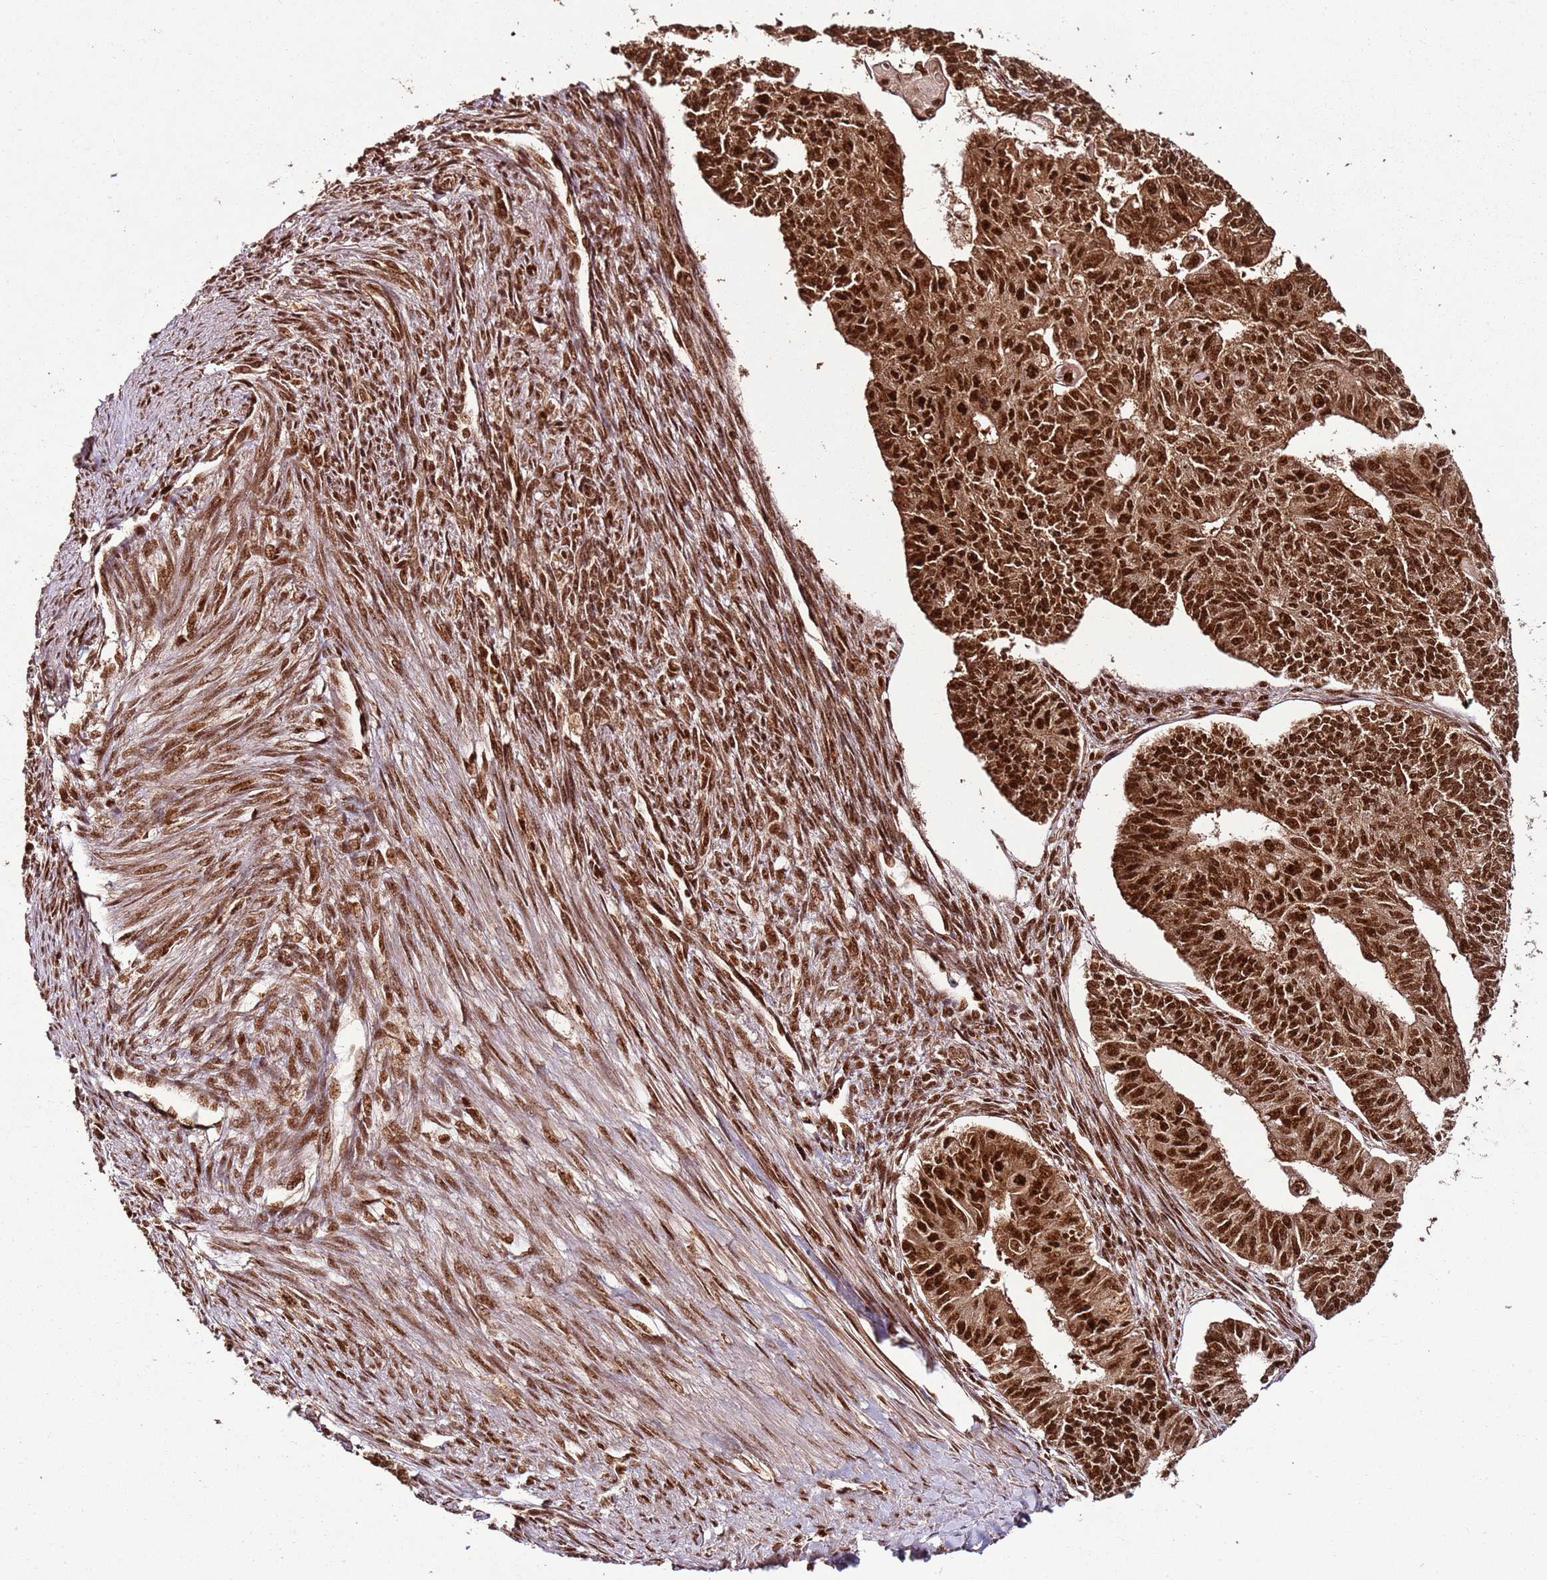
{"staining": {"intensity": "strong", "quantity": ">75%", "location": "nuclear"}, "tissue": "endometrial cancer", "cell_type": "Tumor cells", "image_type": "cancer", "snomed": [{"axis": "morphology", "description": "Adenocarcinoma, NOS"}, {"axis": "topography", "description": "Endometrium"}], "caption": "About >75% of tumor cells in human endometrial adenocarcinoma demonstrate strong nuclear protein positivity as visualized by brown immunohistochemical staining.", "gene": "XRN2", "patient": {"sex": "female", "age": 32}}